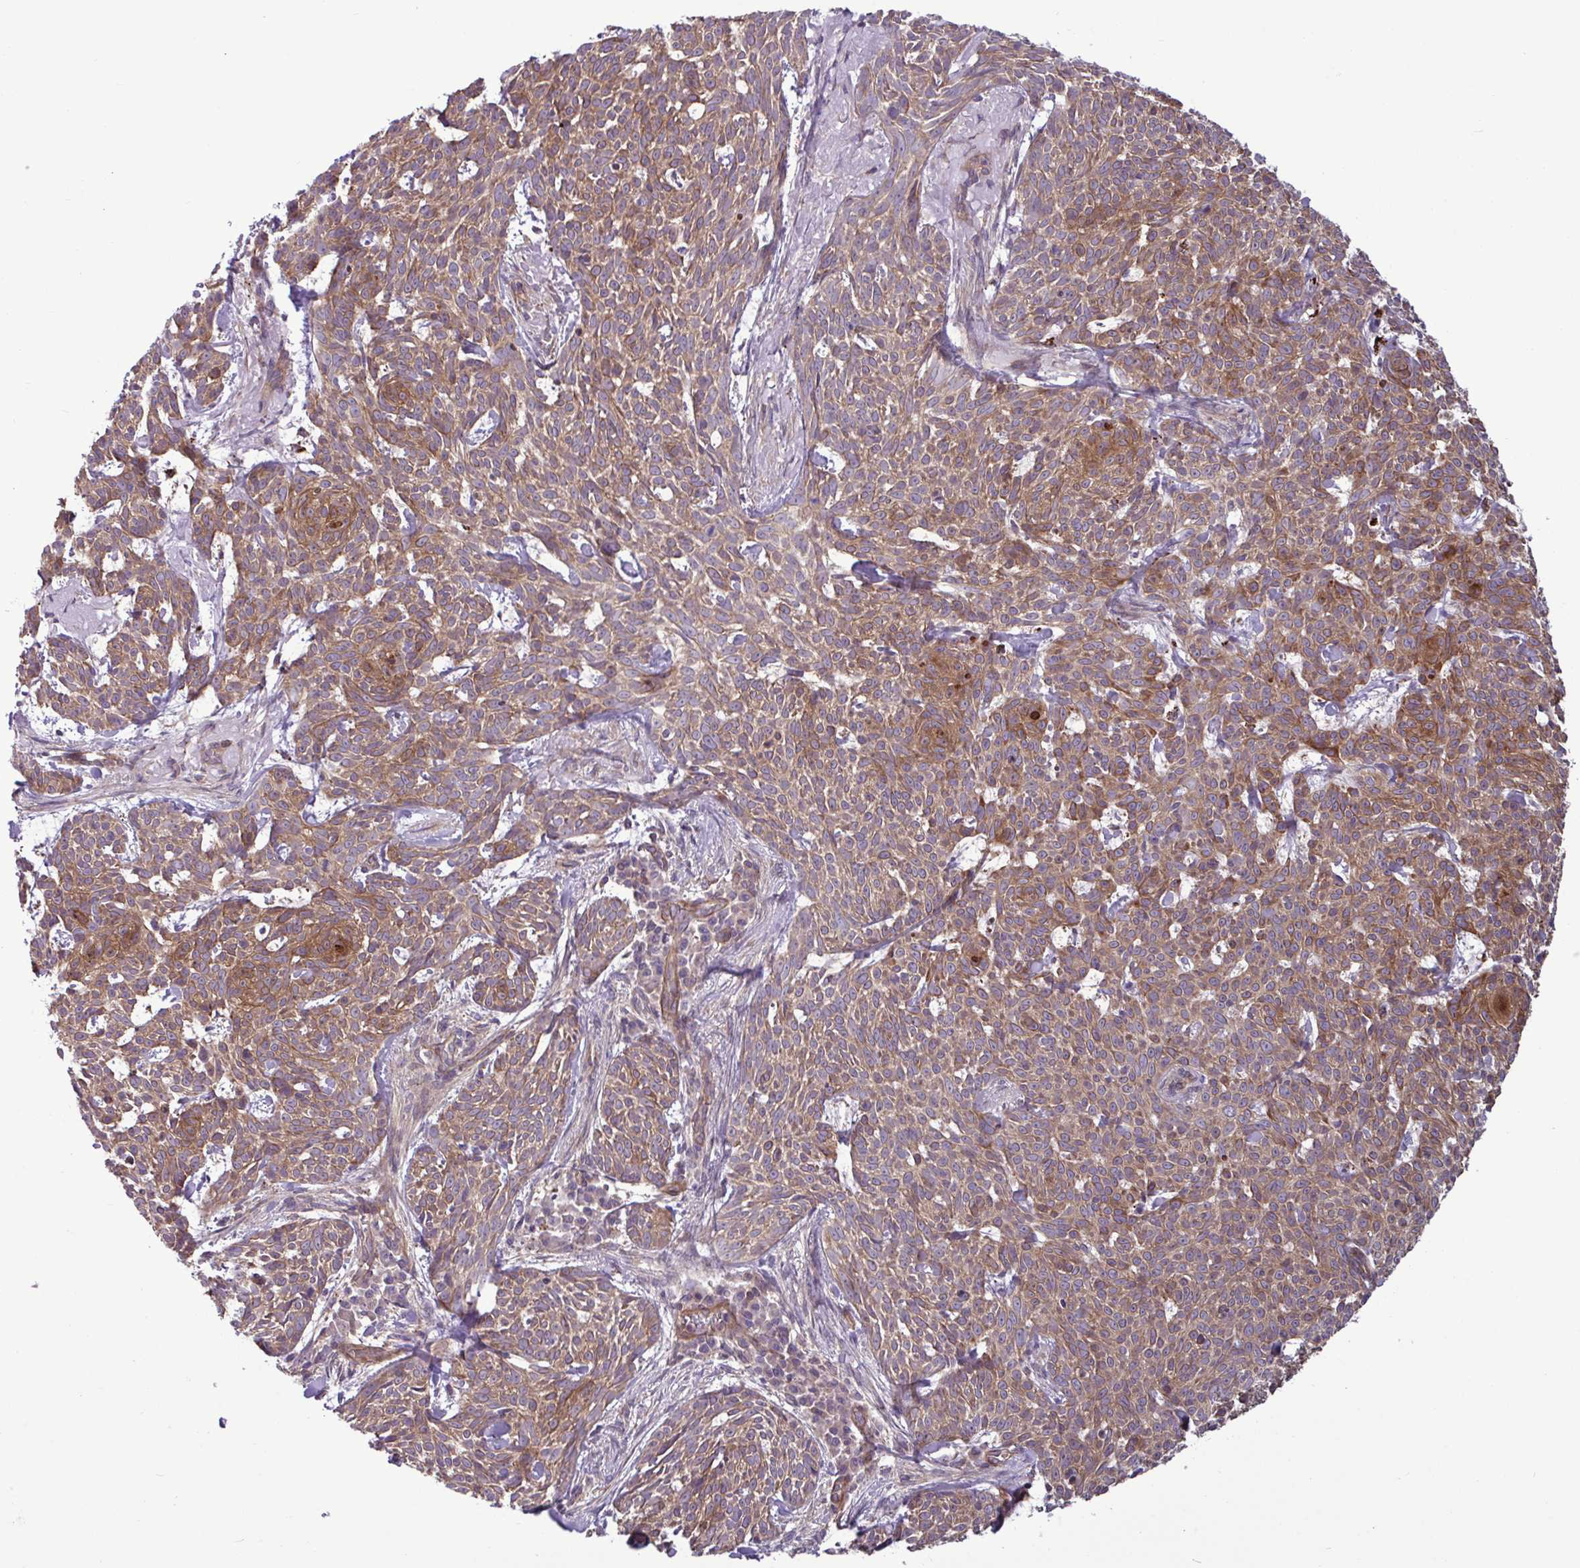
{"staining": {"intensity": "moderate", "quantity": ">75%", "location": "cytoplasmic/membranous"}, "tissue": "skin cancer", "cell_type": "Tumor cells", "image_type": "cancer", "snomed": [{"axis": "morphology", "description": "Basal cell carcinoma"}, {"axis": "topography", "description": "Skin"}], "caption": "About >75% of tumor cells in basal cell carcinoma (skin) reveal moderate cytoplasmic/membranous protein positivity as visualized by brown immunohistochemical staining.", "gene": "GLTP", "patient": {"sex": "female", "age": 93}}